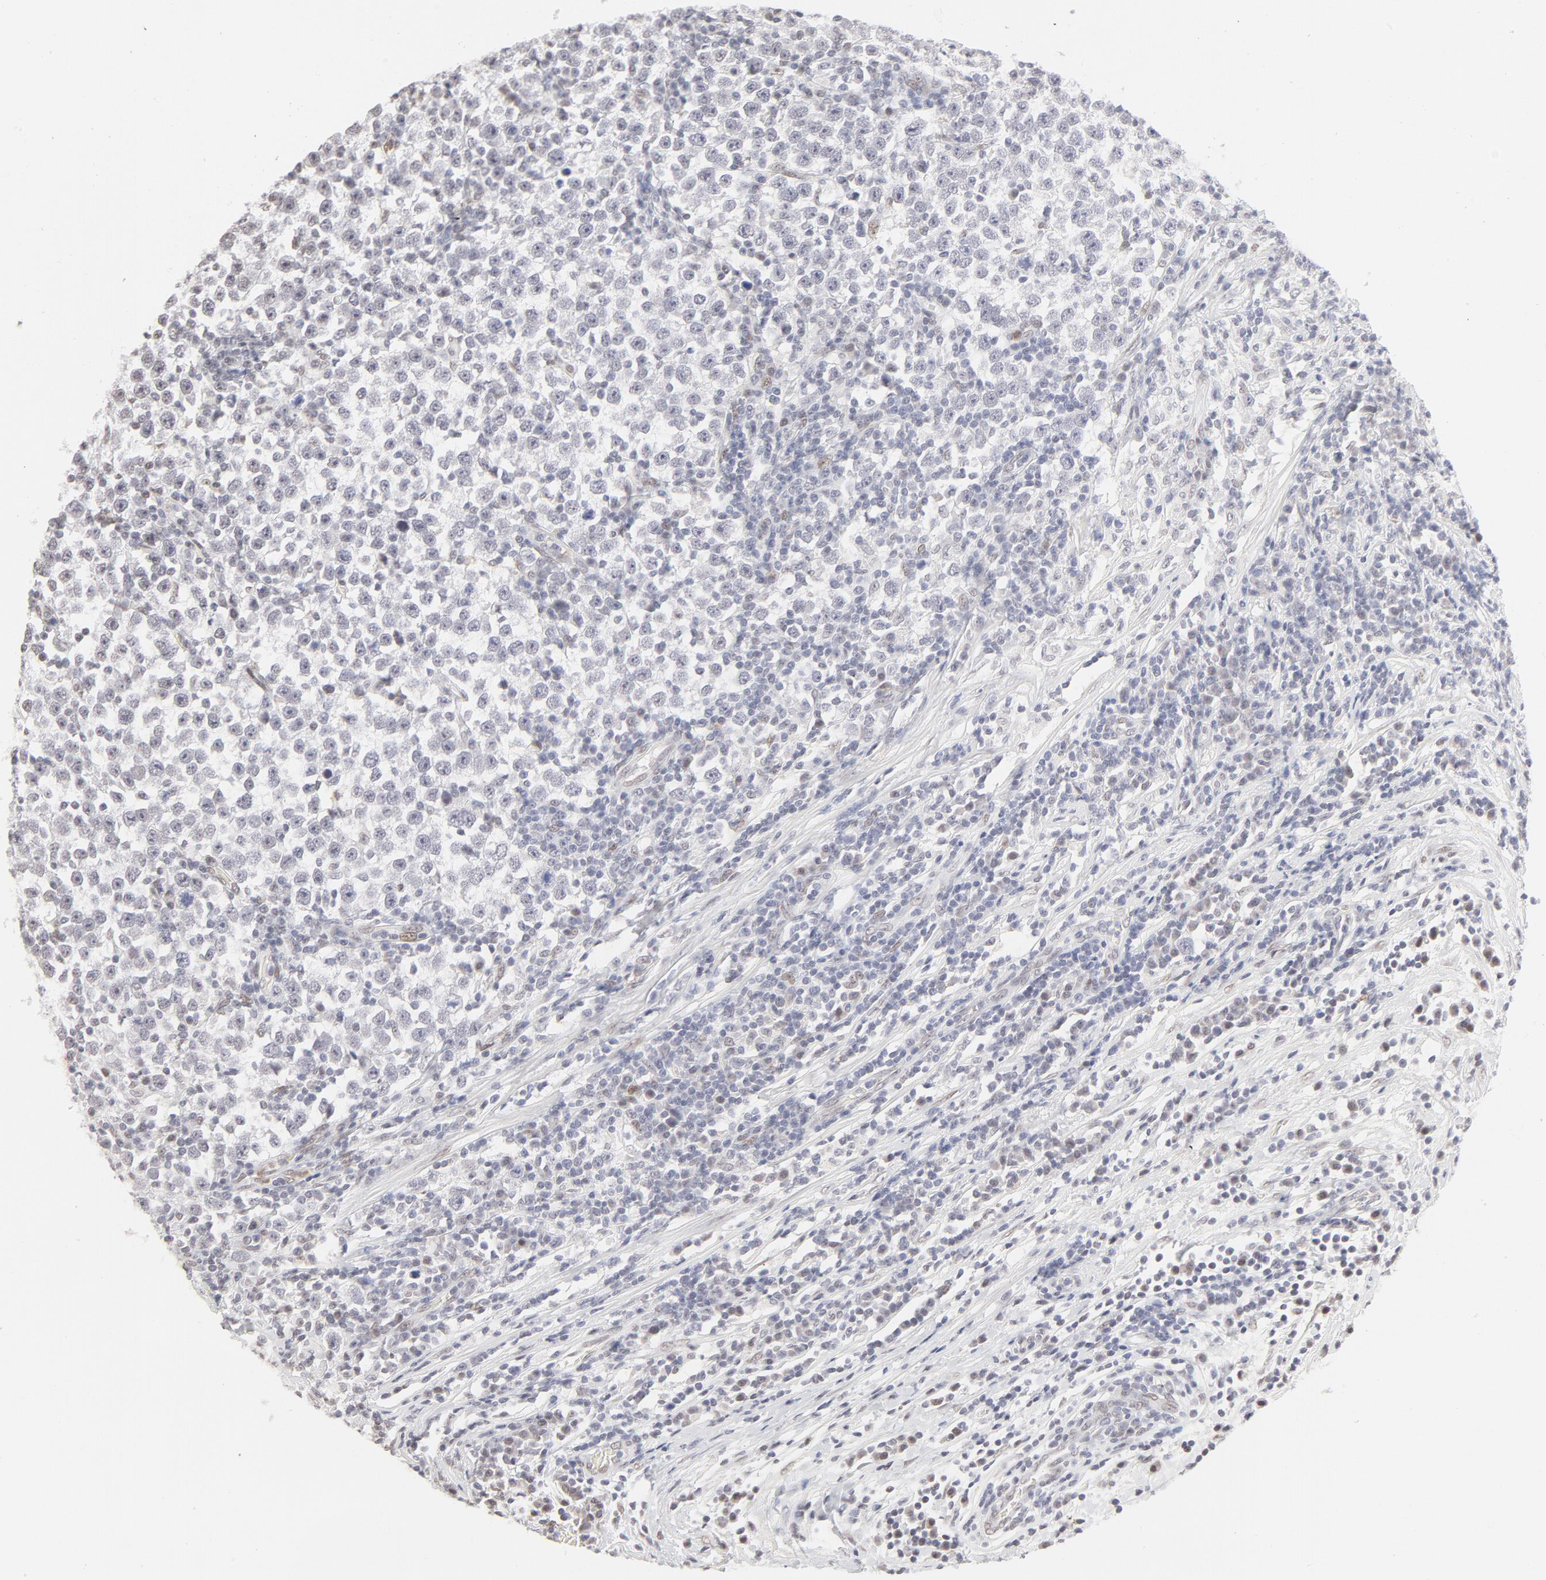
{"staining": {"intensity": "negative", "quantity": "none", "location": "none"}, "tissue": "testis cancer", "cell_type": "Tumor cells", "image_type": "cancer", "snomed": [{"axis": "morphology", "description": "Seminoma, NOS"}, {"axis": "topography", "description": "Testis"}], "caption": "Testis seminoma was stained to show a protein in brown. There is no significant positivity in tumor cells.", "gene": "PBX1", "patient": {"sex": "male", "age": 43}}